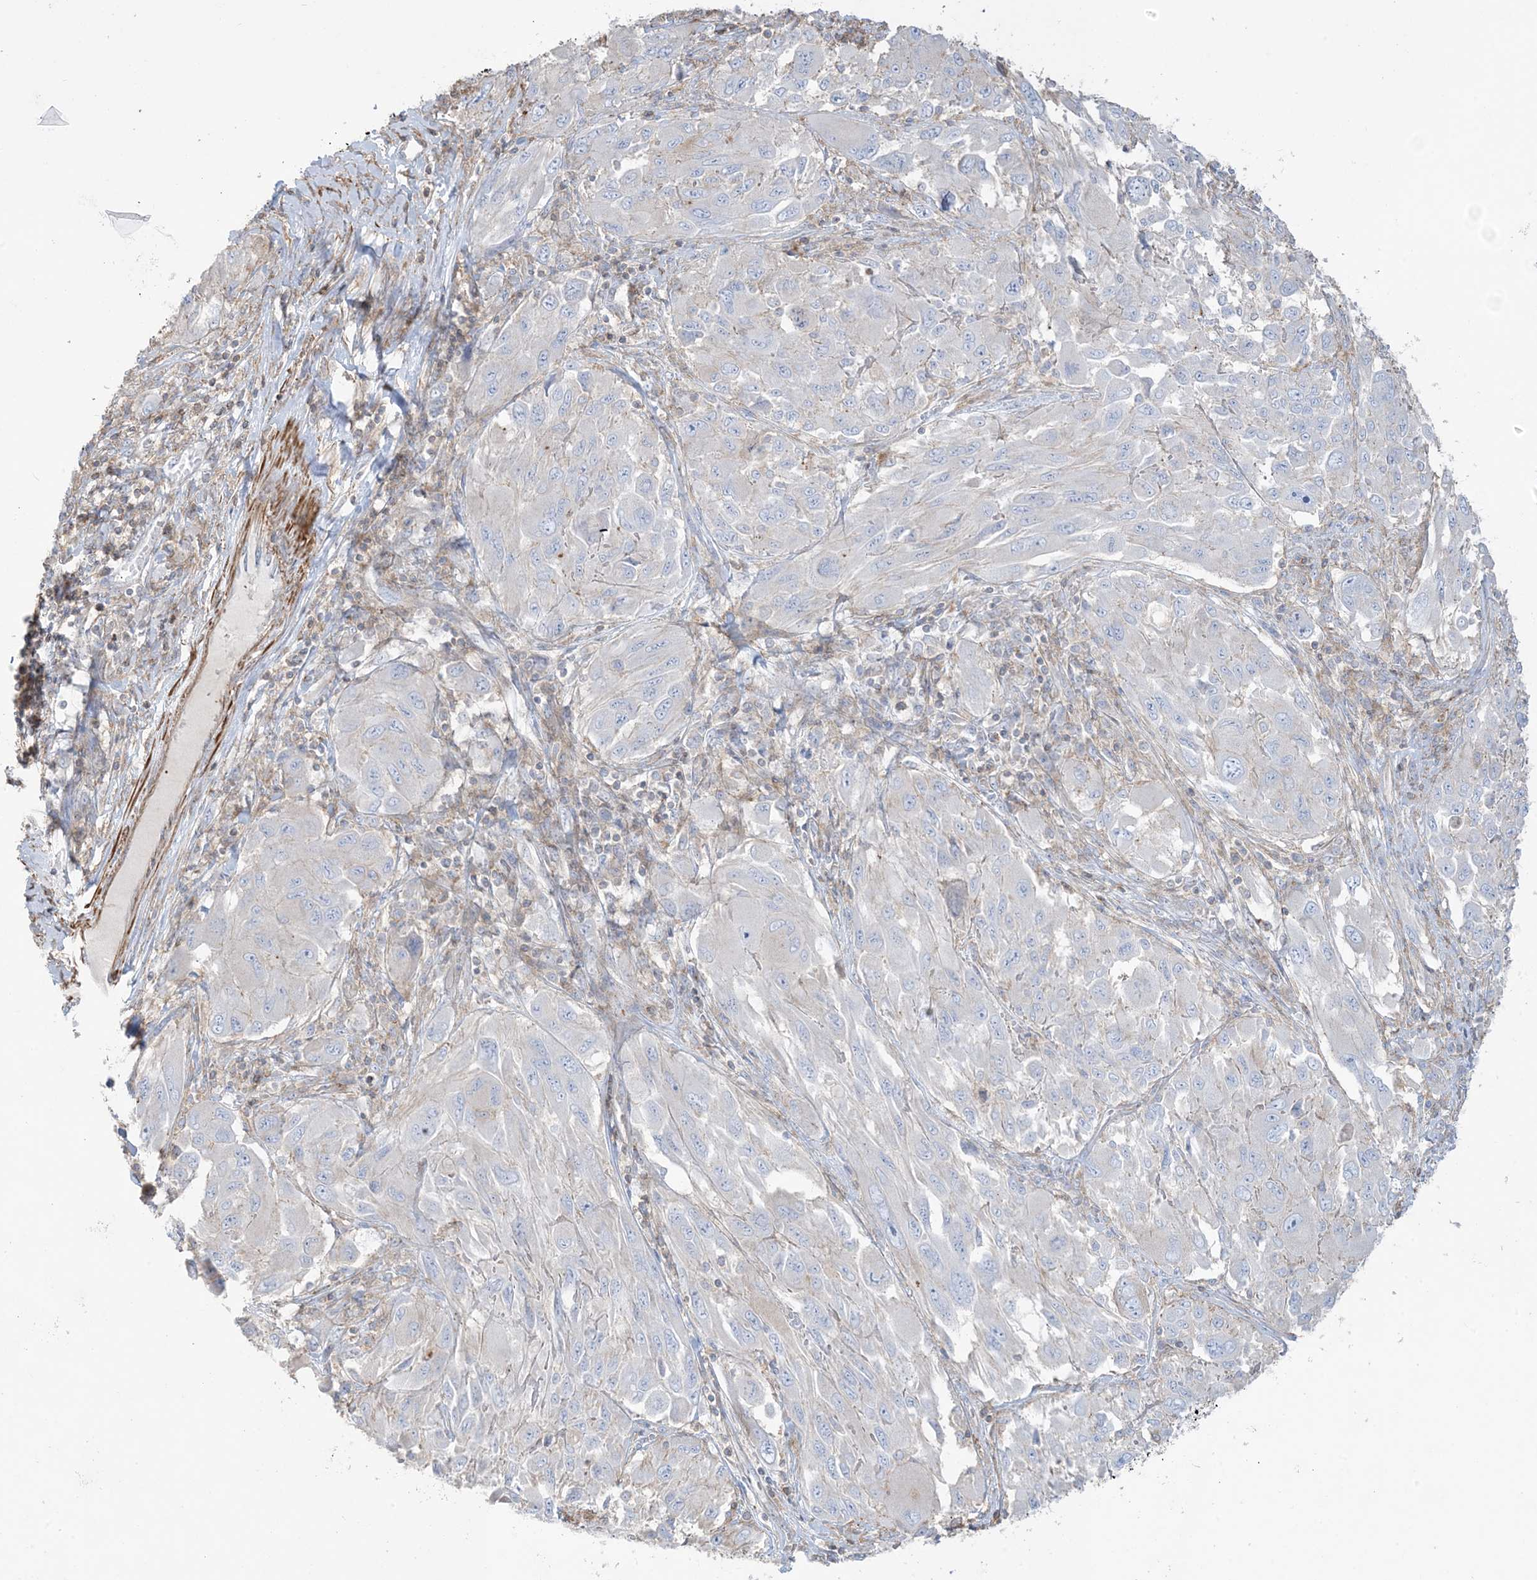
{"staining": {"intensity": "negative", "quantity": "none", "location": "none"}, "tissue": "melanoma", "cell_type": "Tumor cells", "image_type": "cancer", "snomed": [{"axis": "morphology", "description": "Malignant melanoma, NOS"}, {"axis": "topography", "description": "Skin"}], "caption": "Immunohistochemistry (IHC) photomicrograph of neoplastic tissue: human melanoma stained with DAB exhibits no significant protein expression in tumor cells.", "gene": "GTF3C2", "patient": {"sex": "female", "age": 91}}